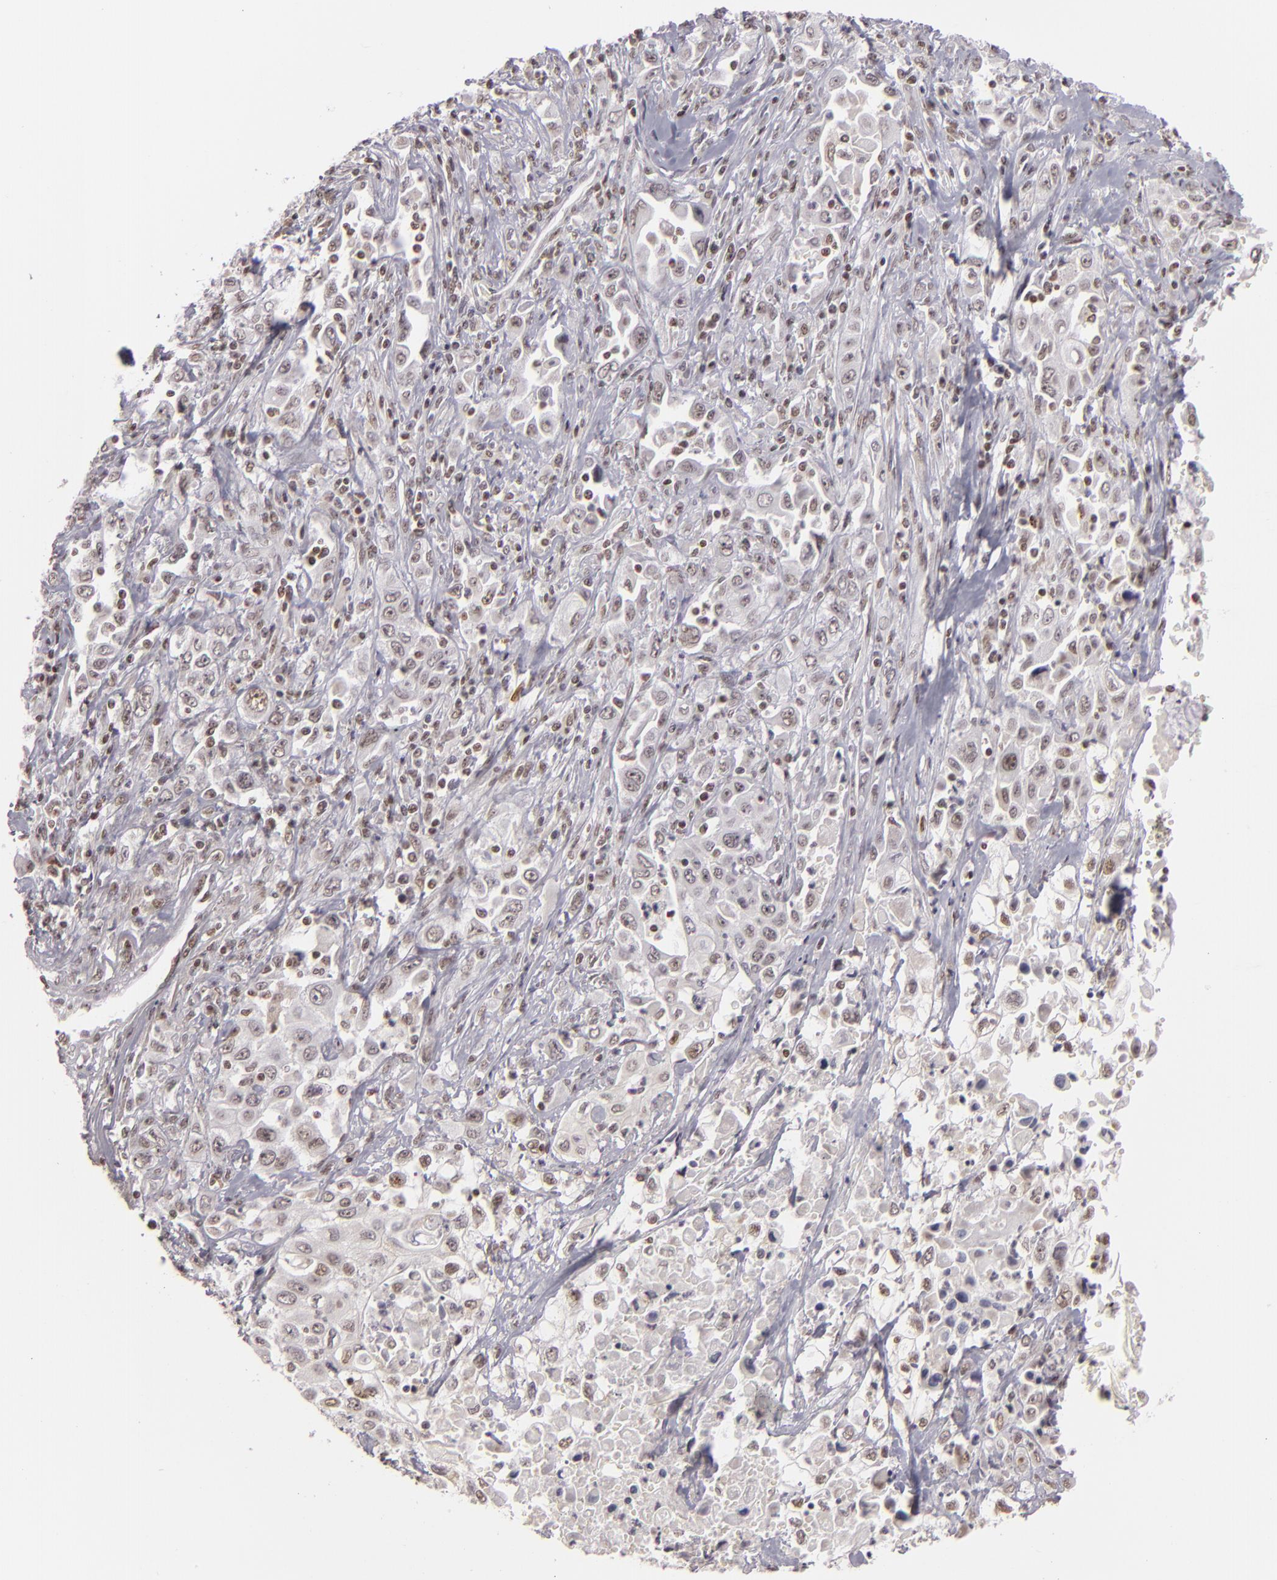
{"staining": {"intensity": "weak", "quantity": "25%-75%", "location": "nuclear"}, "tissue": "pancreatic cancer", "cell_type": "Tumor cells", "image_type": "cancer", "snomed": [{"axis": "morphology", "description": "Adenocarcinoma, NOS"}, {"axis": "topography", "description": "Pancreas"}], "caption": "Weak nuclear positivity is identified in about 25%-75% of tumor cells in adenocarcinoma (pancreatic). (brown staining indicates protein expression, while blue staining denotes nuclei).", "gene": "DAXX", "patient": {"sex": "male", "age": 70}}